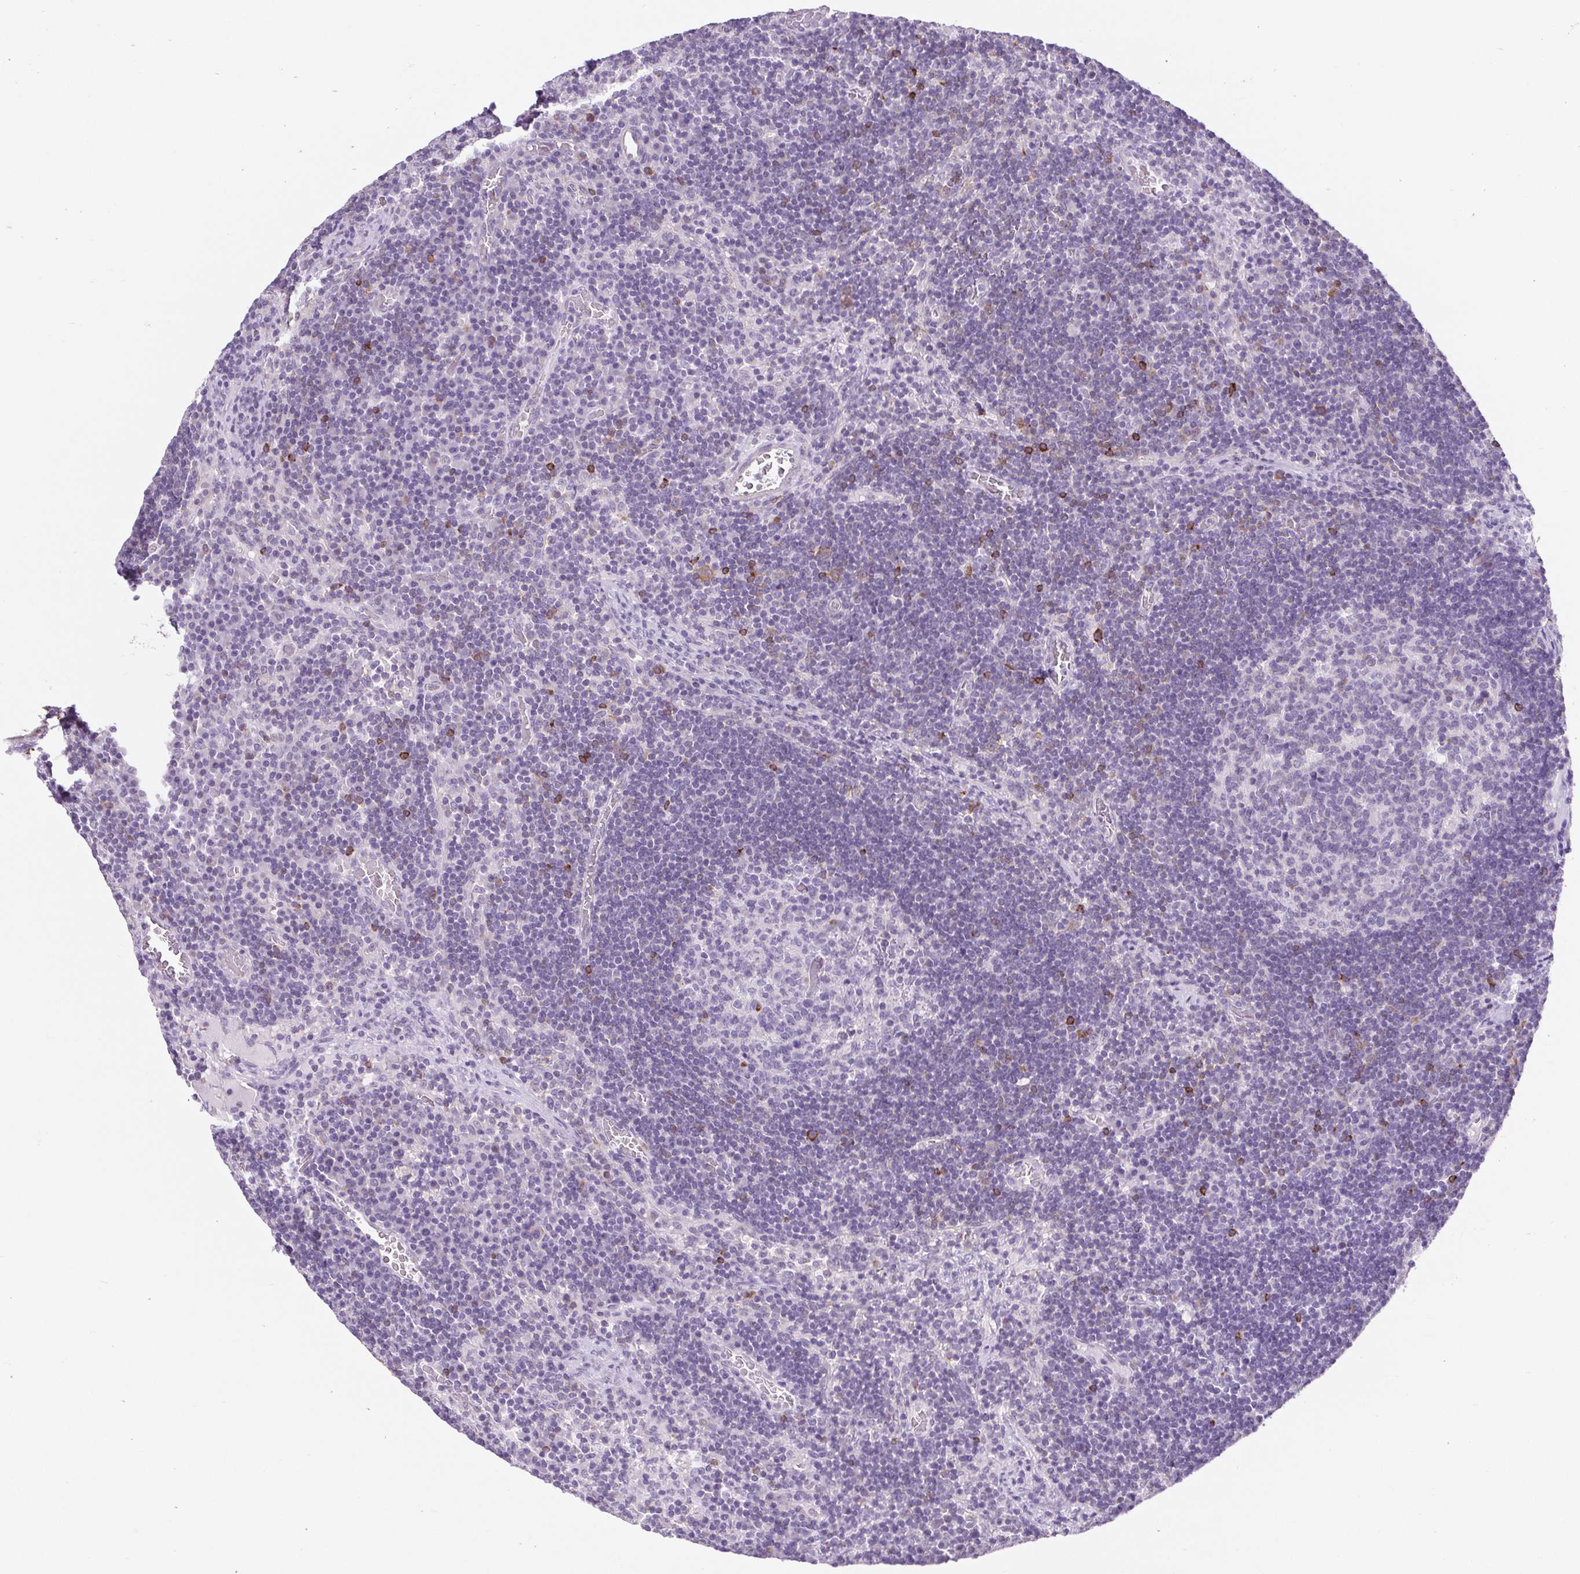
{"staining": {"intensity": "negative", "quantity": "none", "location": "none"}, "tissue": "lymph node", "cell_type": "Germinal center cells", "image_type": "normal", "snomed": [{"axis": "morphology", "description": "Normal tissue, NOS"}, {"axis": "topography", "description": "Lymph node"}], "caption": "A photomicrograph of human lymph node is negative for staining in germinal center cells. (DAB (3,3'-diaminobenzidine) immunohistochemistry (IHC) with hematoxylin counter stain).", "gene": "BCAS1", "patient": {"sex": "male", "age": 67}}